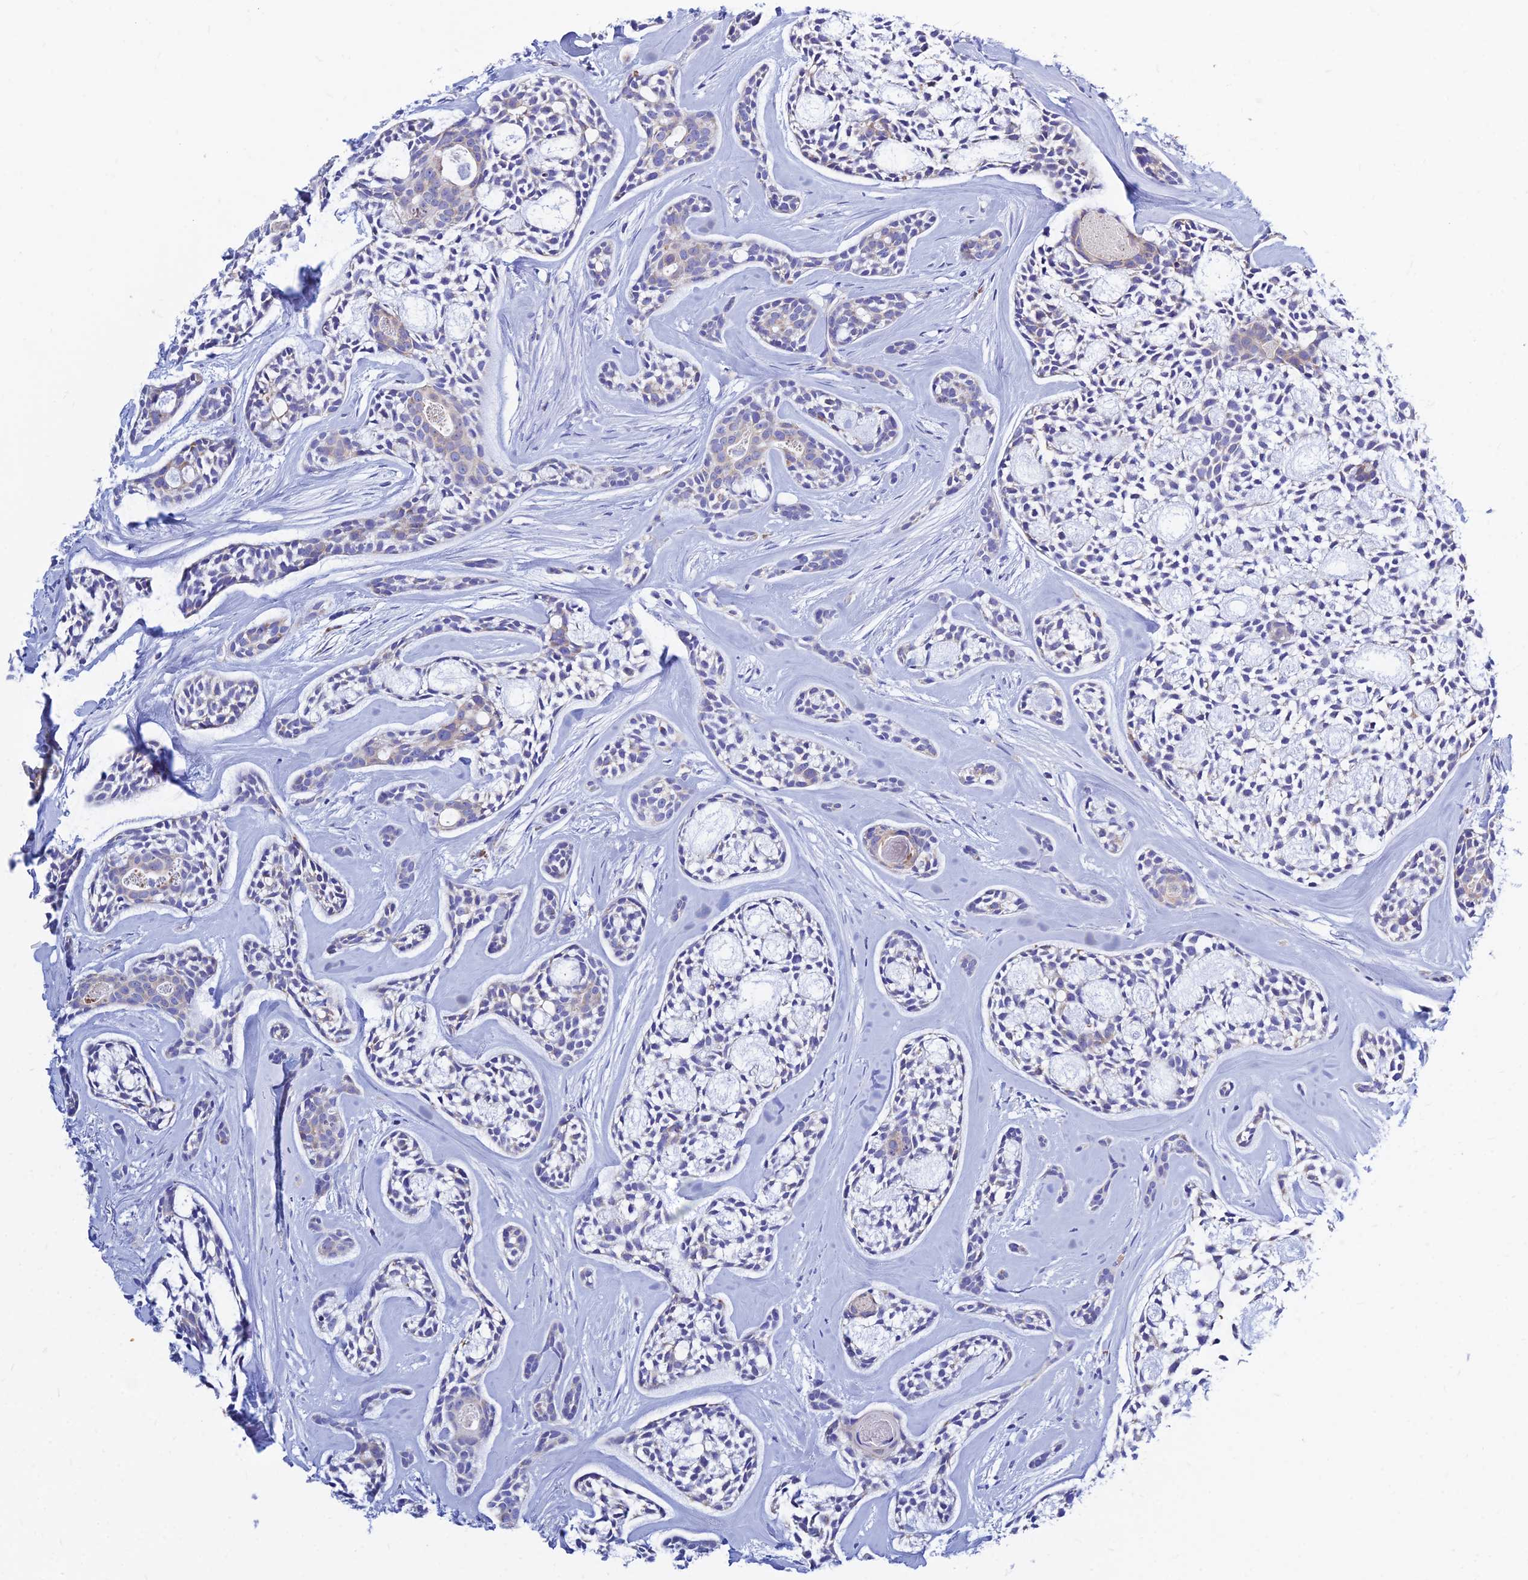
{"staining": {"intensity": "negative", "quantity": "none", "location": "none"}, "tissue": "head and neck cancer", "cell_type": "Tumor cells", "image_type": "cancer", "snomed": [{"axis": "morphology", "description": "Adenocarcinoma, NOS"}, {"axis": "topography", "description": "Subcutis"}, {"axis": "topography", "description": "Head-Neck"}], "caption": "Tumor cells are negative for protein expression in human head and neck cancer.", "gene": "MGST1", "patient": {"sex": "female", "age": 73}}